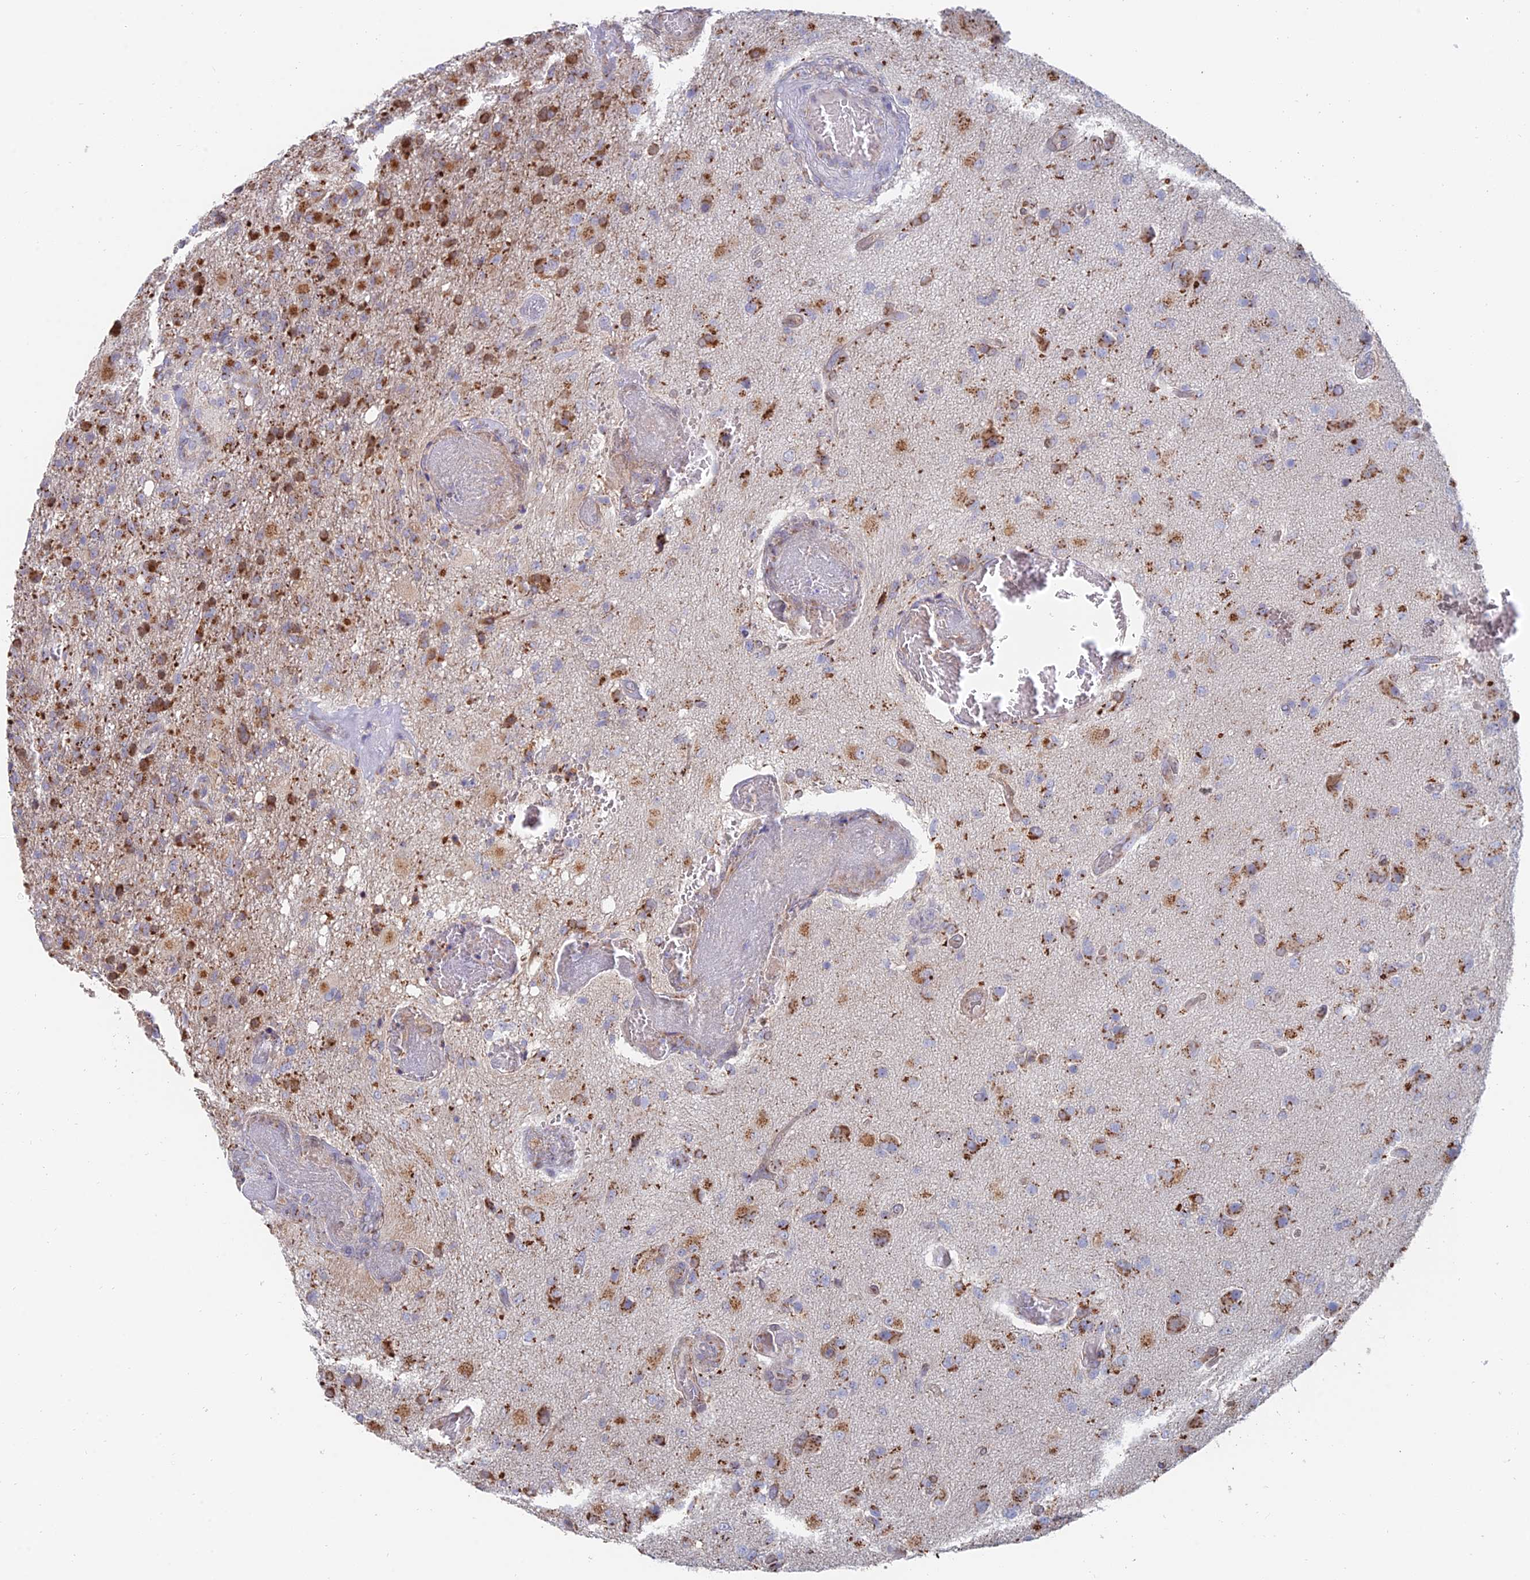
{"staining": {"intensity": "moderate", "quantity": ">75%", "location": "cytoplasmic/membranous"}, "tissue": "glioma", "cell_type": "Tumor cells", "image_type": "cancer", "snomed": [{"axis": "morphology", "description": "Glioma, malignant, High grade"}, {"axis": "topography", "description": "Brain"}], "caption": "DAB (3,3'-diaminobenzidine) immunohistochemical staining of human malignant high-grade glioma demonstrates moderate cytoplasmic/membranous protein expression in approximately >75% of tumor cells.", "gene": "HS2ST1", "patient": {"sex": "female", "age": 74}}